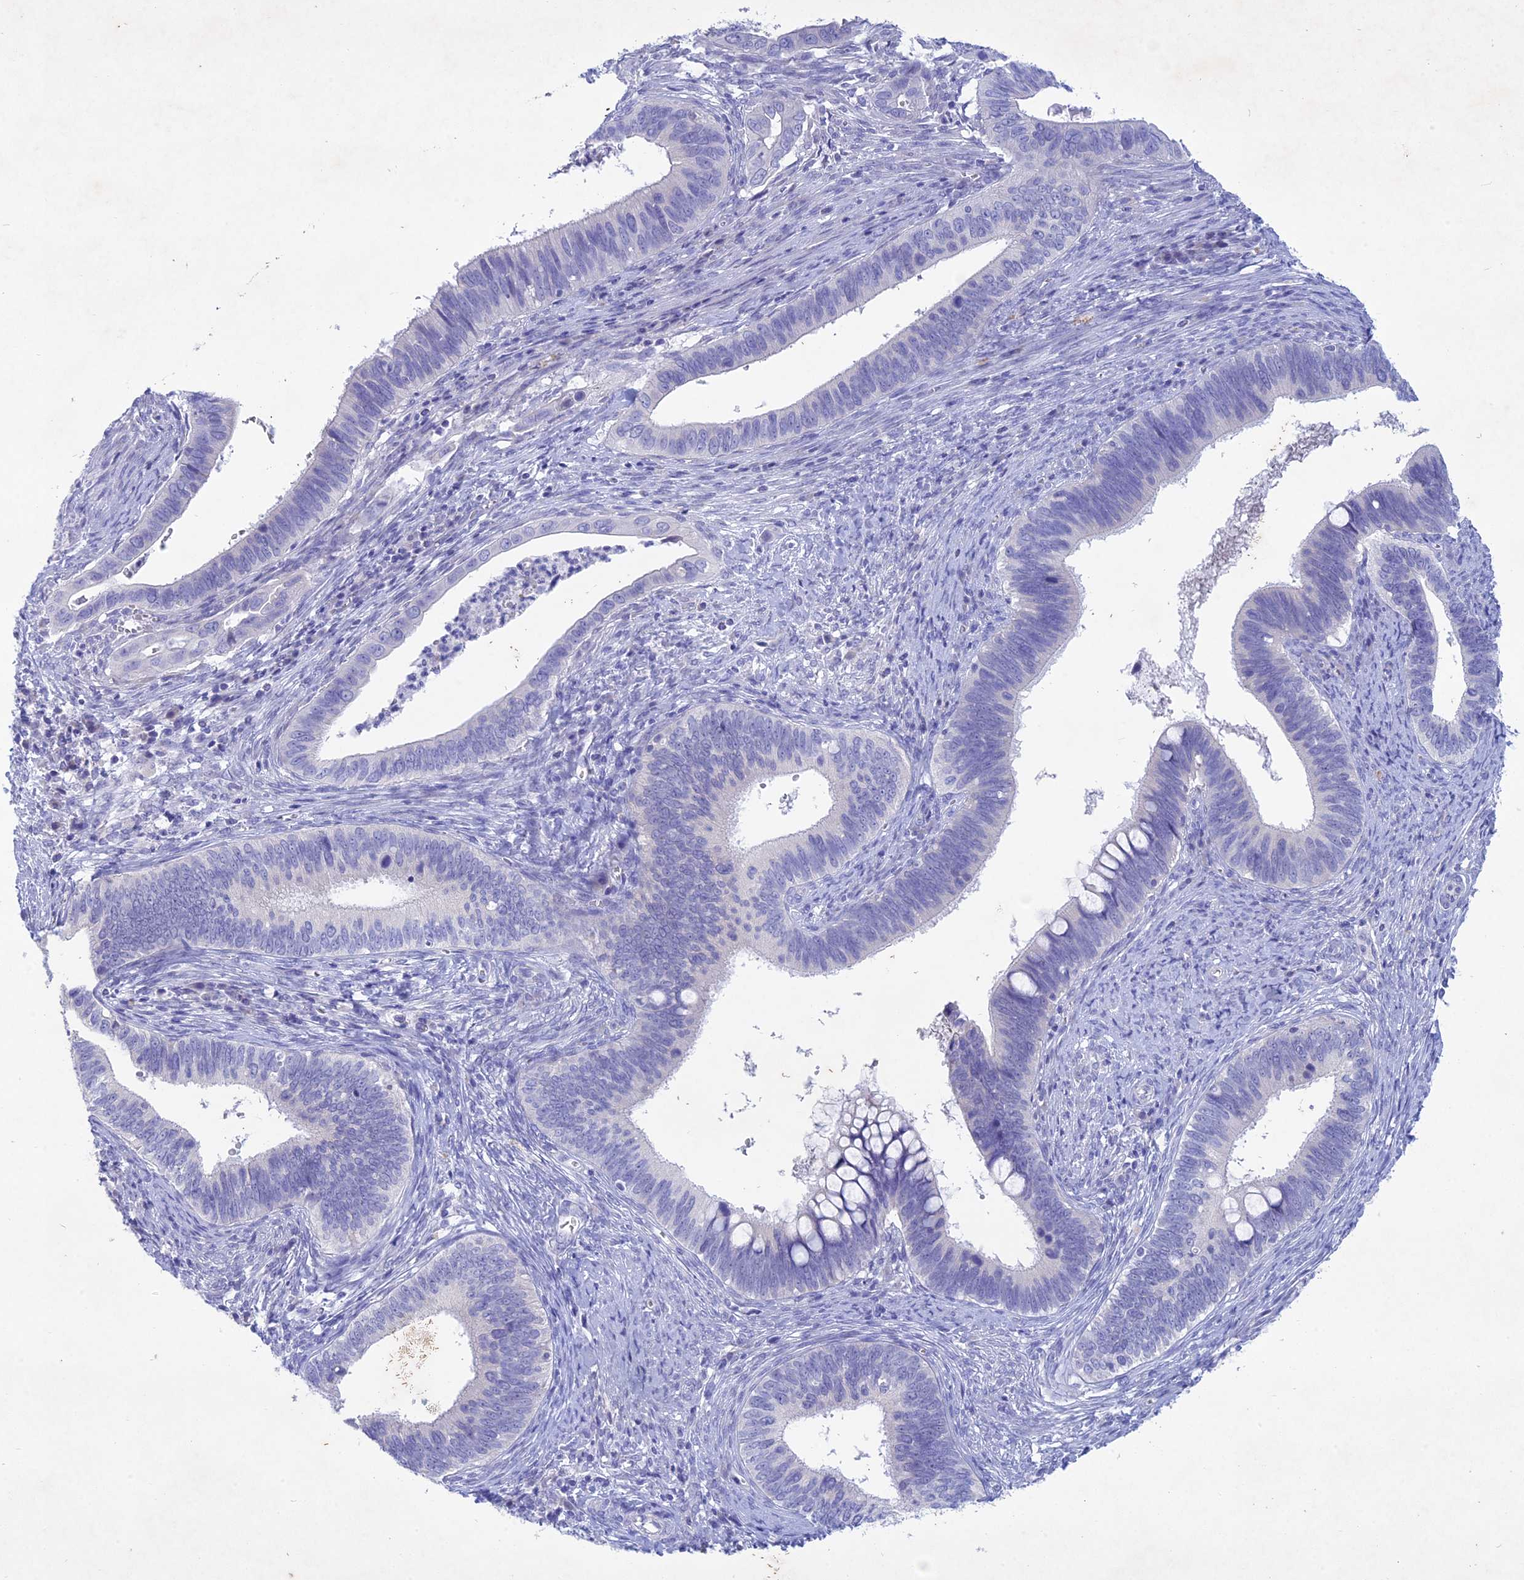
{"staining": {"intensity": "negative", "quantity": "none", "location": "none"}, "tissue": "cervical cancer", "cell_type": "Tumor cells", "image_type": "cancer", "snomed": [{"axis": "morphology", "description": "Adenocarcinoma, NOS"}, {"axis": "topography", "description": "Cervix"}], "caption": "Adenocarcinoma (cervical) stained for a protein using immunohistochemistry (IHC) exhibits no staining tumor cells.", "gene": "BTBD19", "patient": {"sex": "female", "age": 42}}